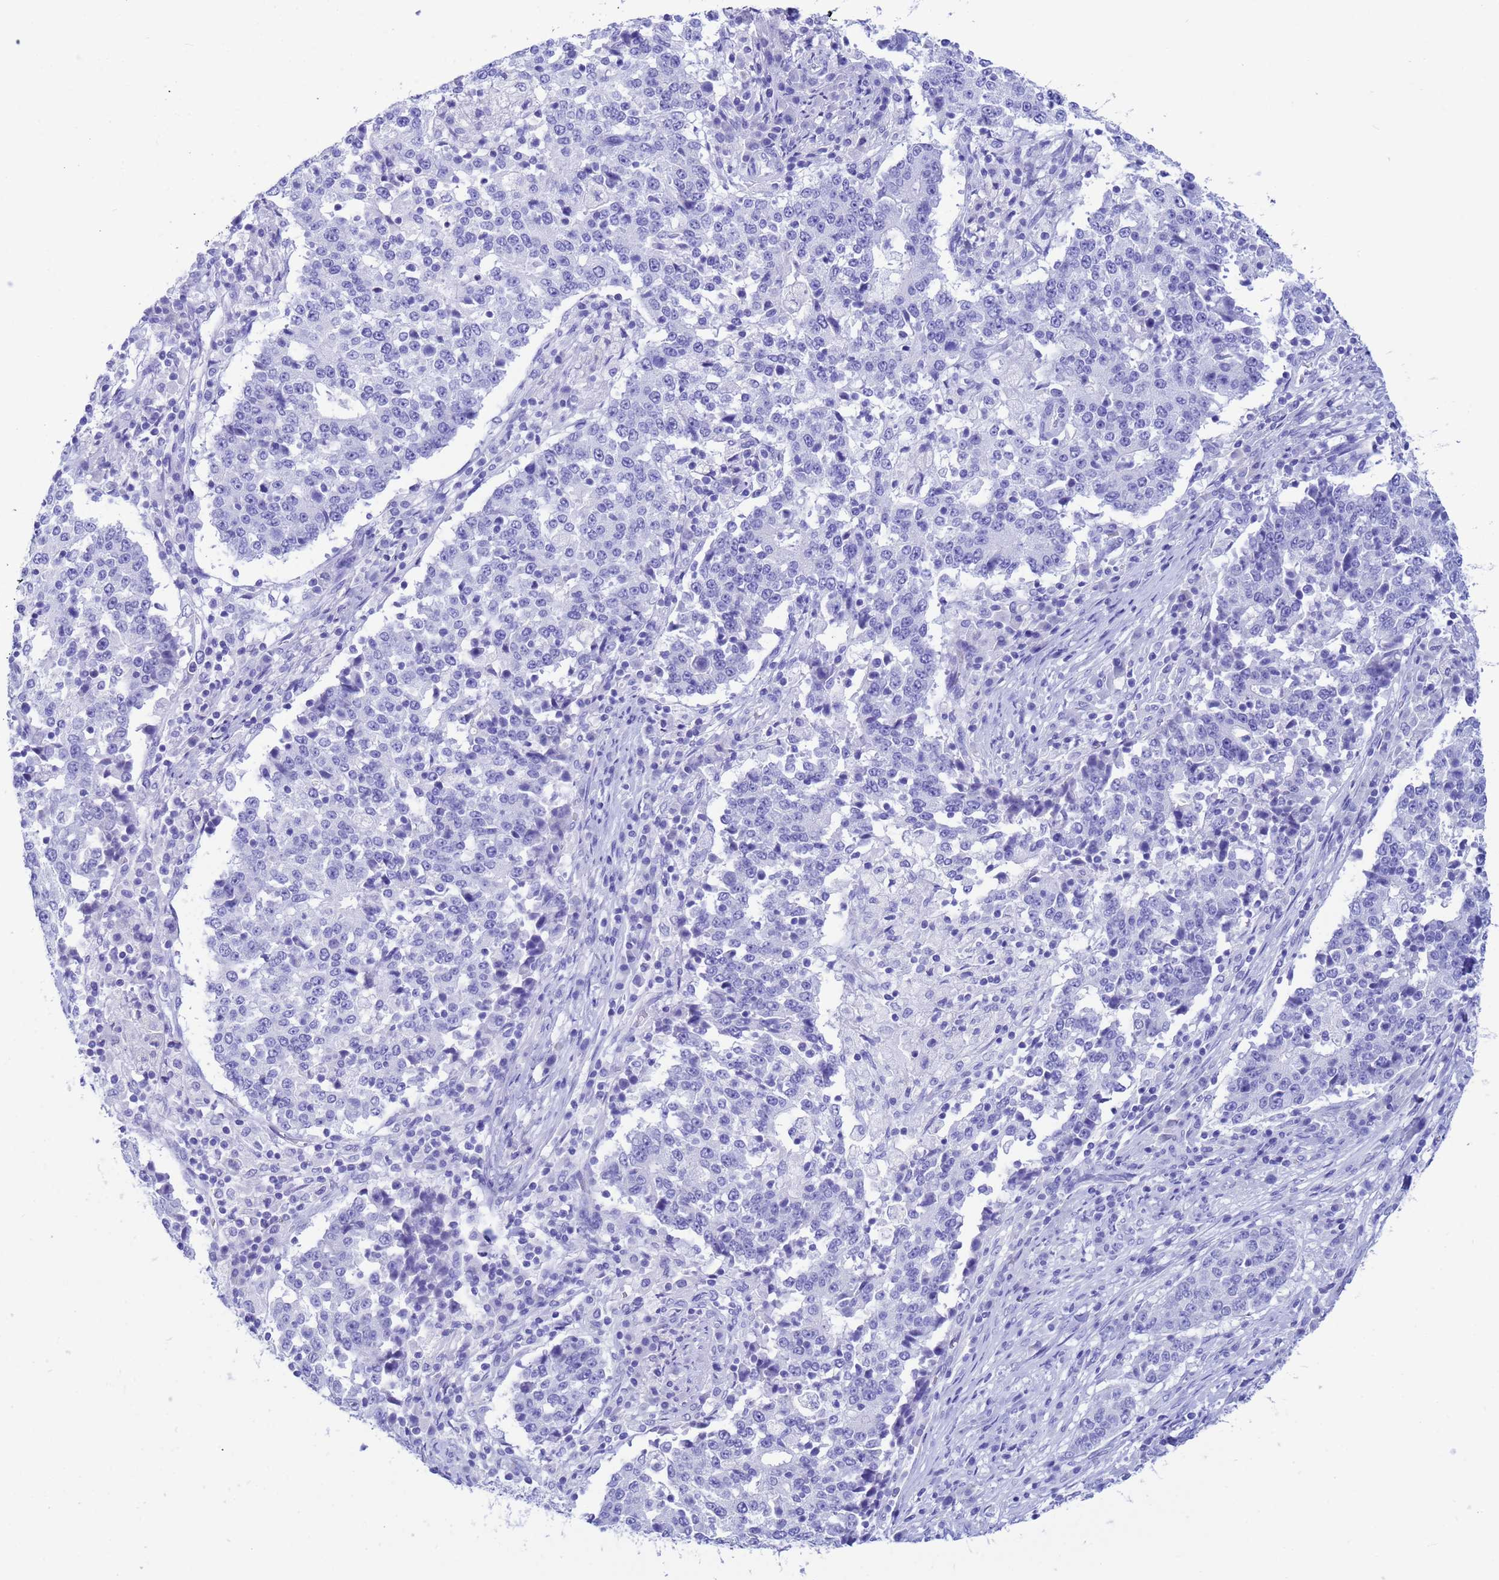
{"staining": {"intensity": "negative", "quantity": "none", "location": "none"}, "tissue": "stomach cancer", "cell_type": "Tumor cells", "image_type": "cancer", "snomed": [{"axis": "morphology", "description": "Adenocarcinoma, NOS"}, {"axis": "topography", "description": "Stomach"}], "caption": "The image exhibits no significant expression in tumor cells of adenocarcinoma (stomach).", "gene": "AKR1C2", "patient": {"sex": "male", "age": 59}}